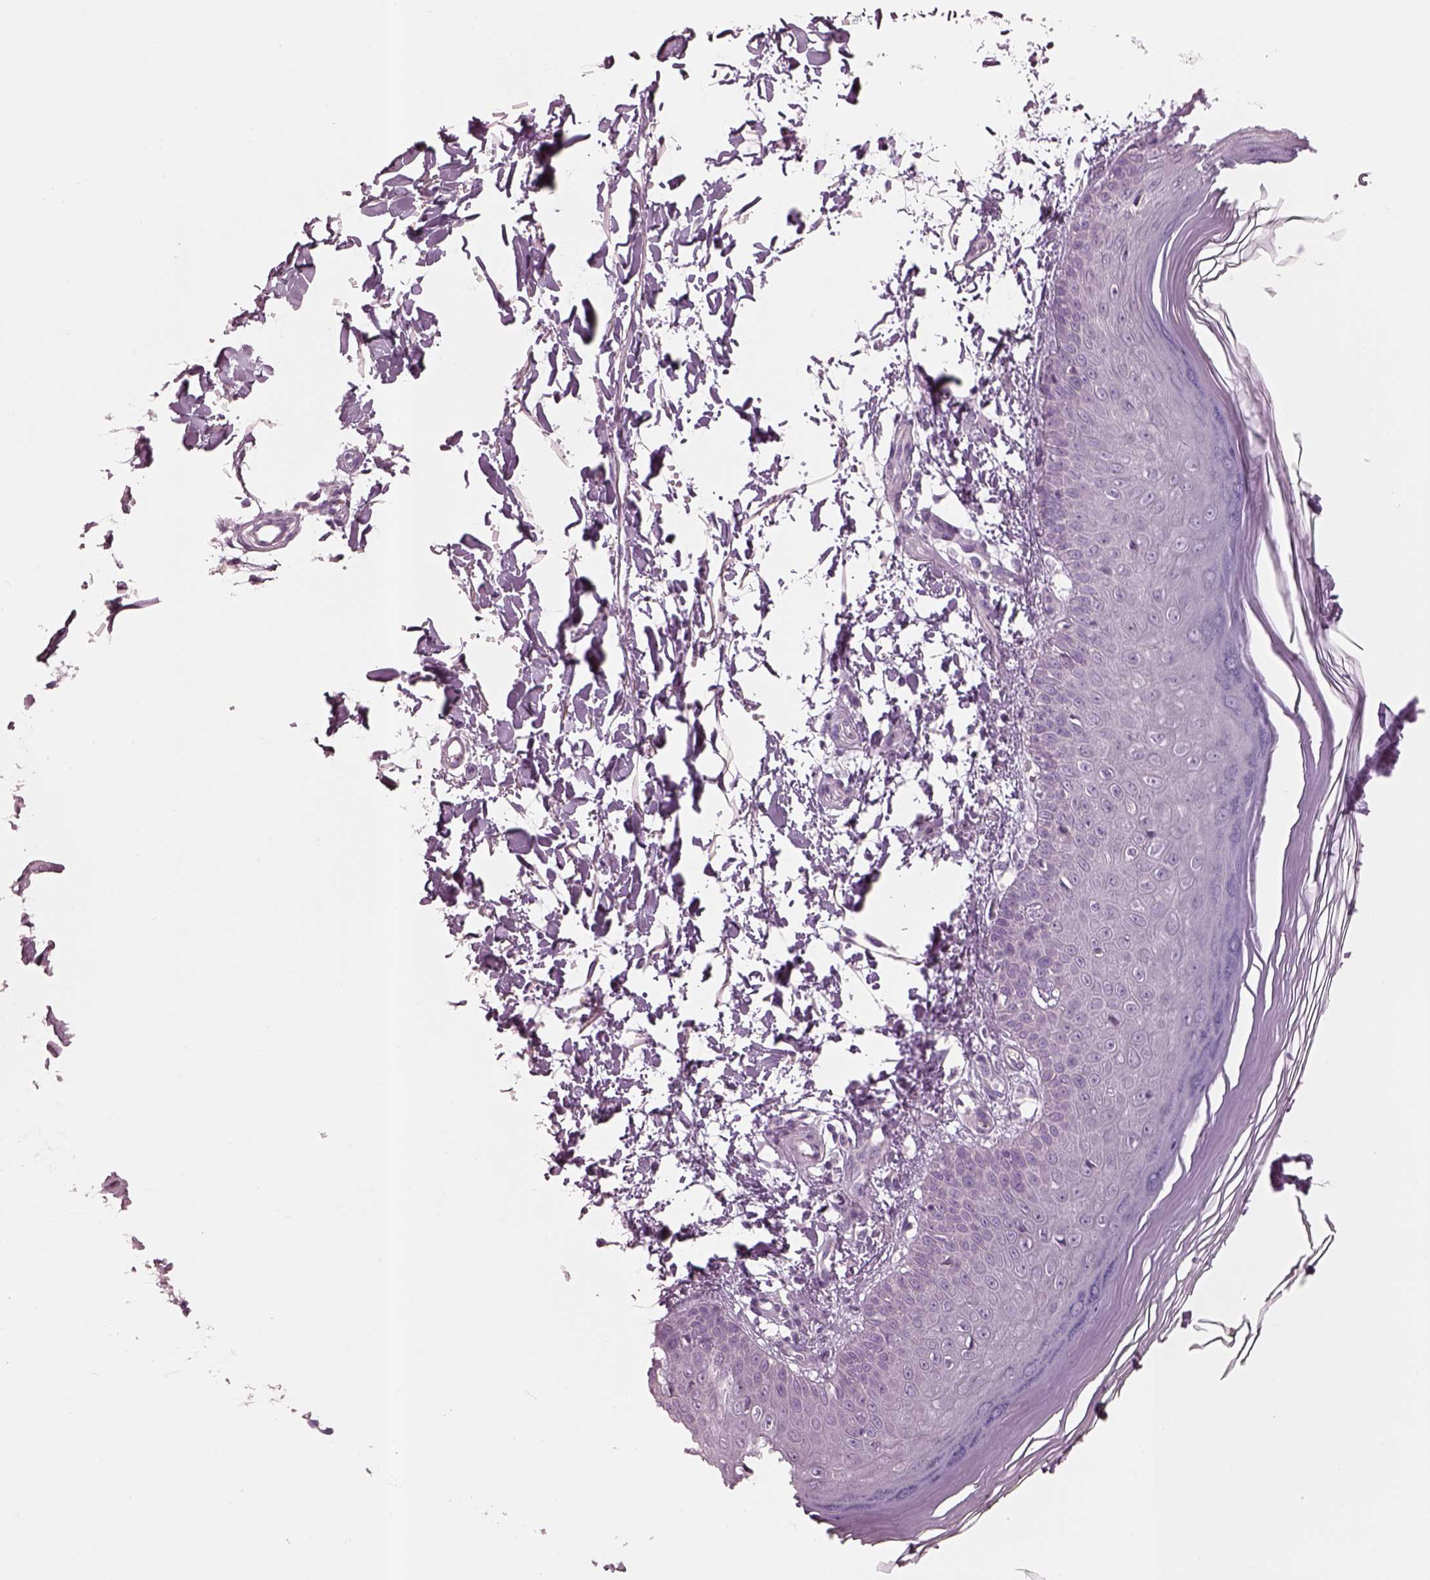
{"staining": {"intensity": "negative", "quantity": "none", "location": "none"}, "tissue": "skin", "cell_type": "Fibroblasts", "image_type": "normal", "snomed": [{"axis": "morphology", "description": "Normal tissue, NOS"}, {"axis": "topography", "description": "Skin"}], "caption": "The IHC image has no significant staining in fibroblasts of skin.", "gene": "SLC27A2", "patient": {"sex": "female", "age": 62}}